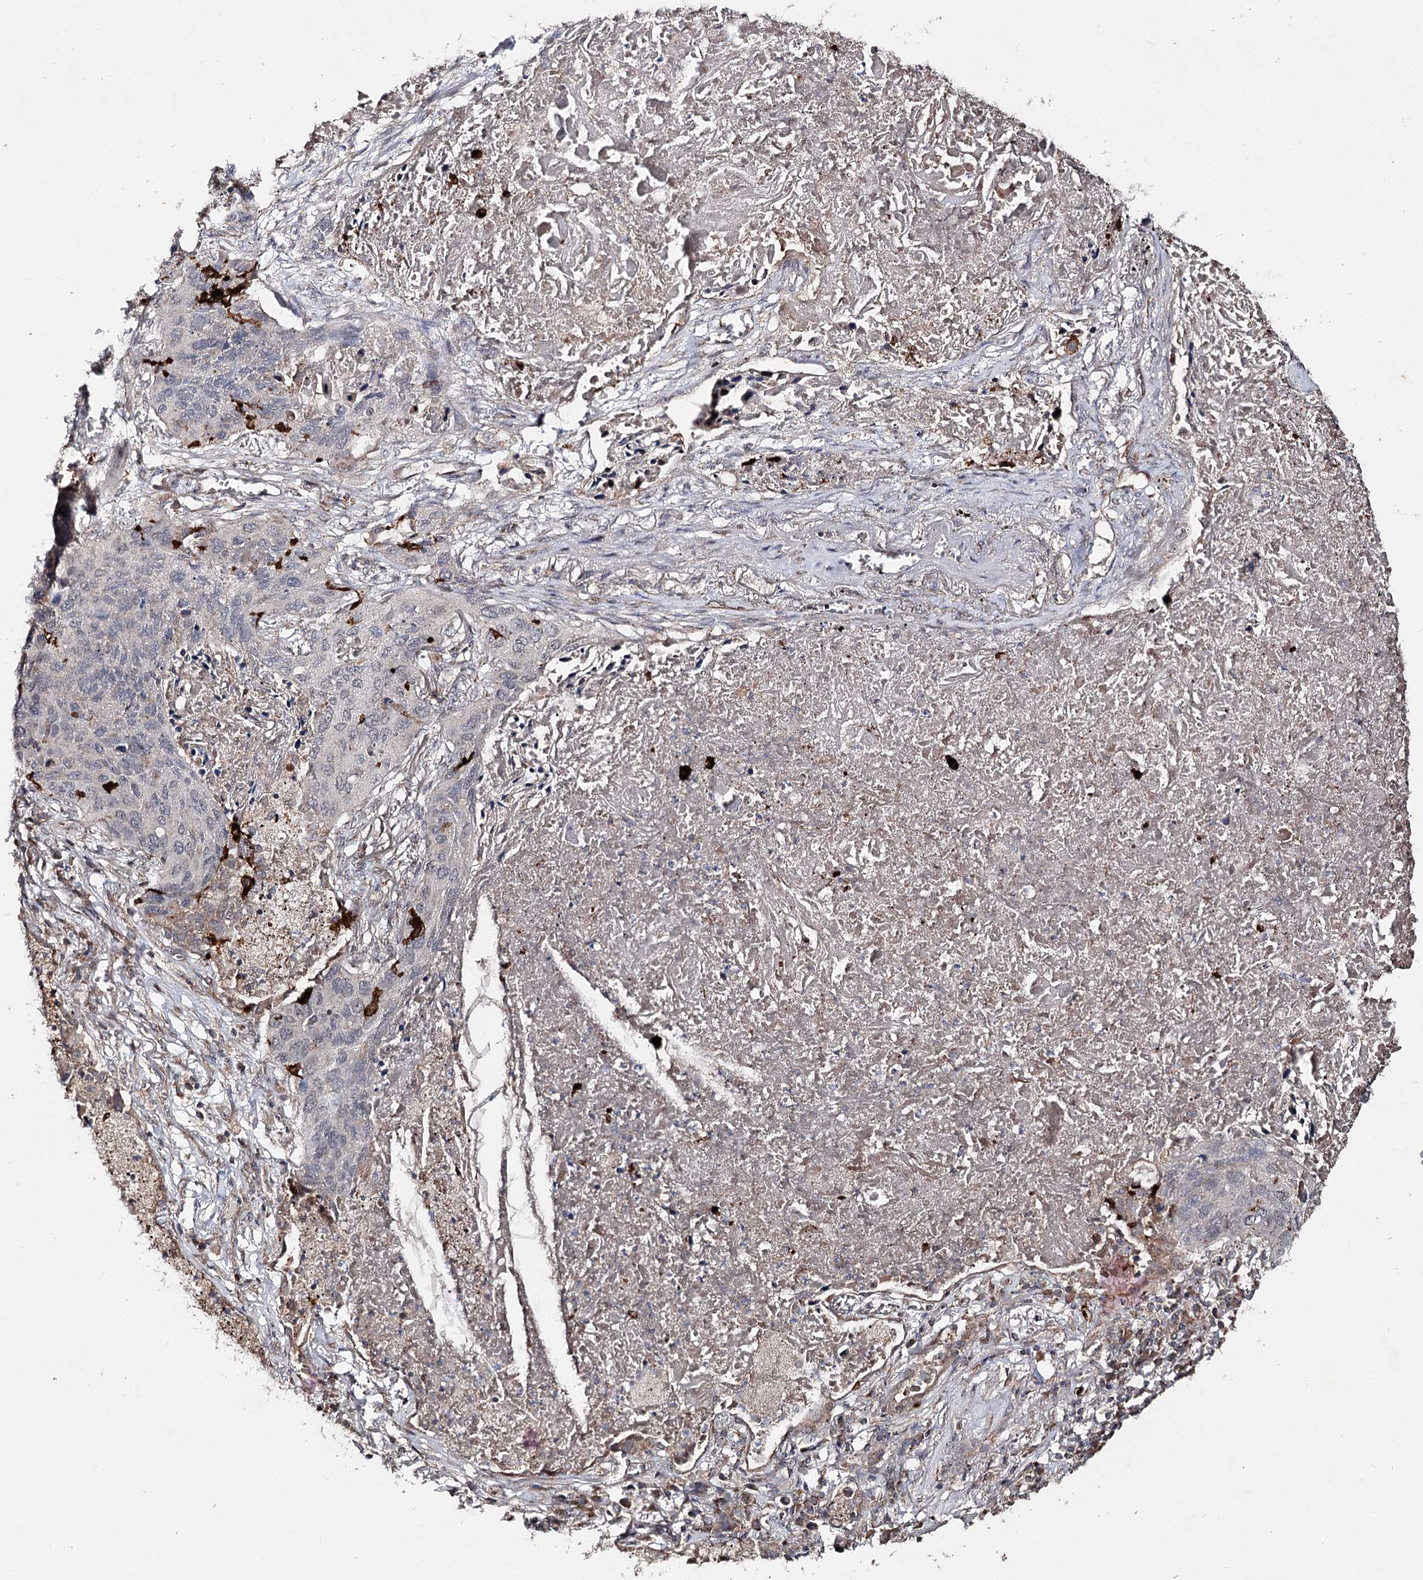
{"staining": {"intensity": "negative", "quantity": "none", "location": "none"}, "tissue": "lung cancer", "cell_type": "Tumor cells", "image_type": "cancer", "snomed": [{"axis": "morphology", "description": "Squamous cell carcinoma, NOS"}, {"axis": "topography", "description": "Lung"}], "caption": "Tumor cells show no significant protein staining in lung cancer.", "gene": "MINDY3", "patient": {"sex": "female", "age": 63}}